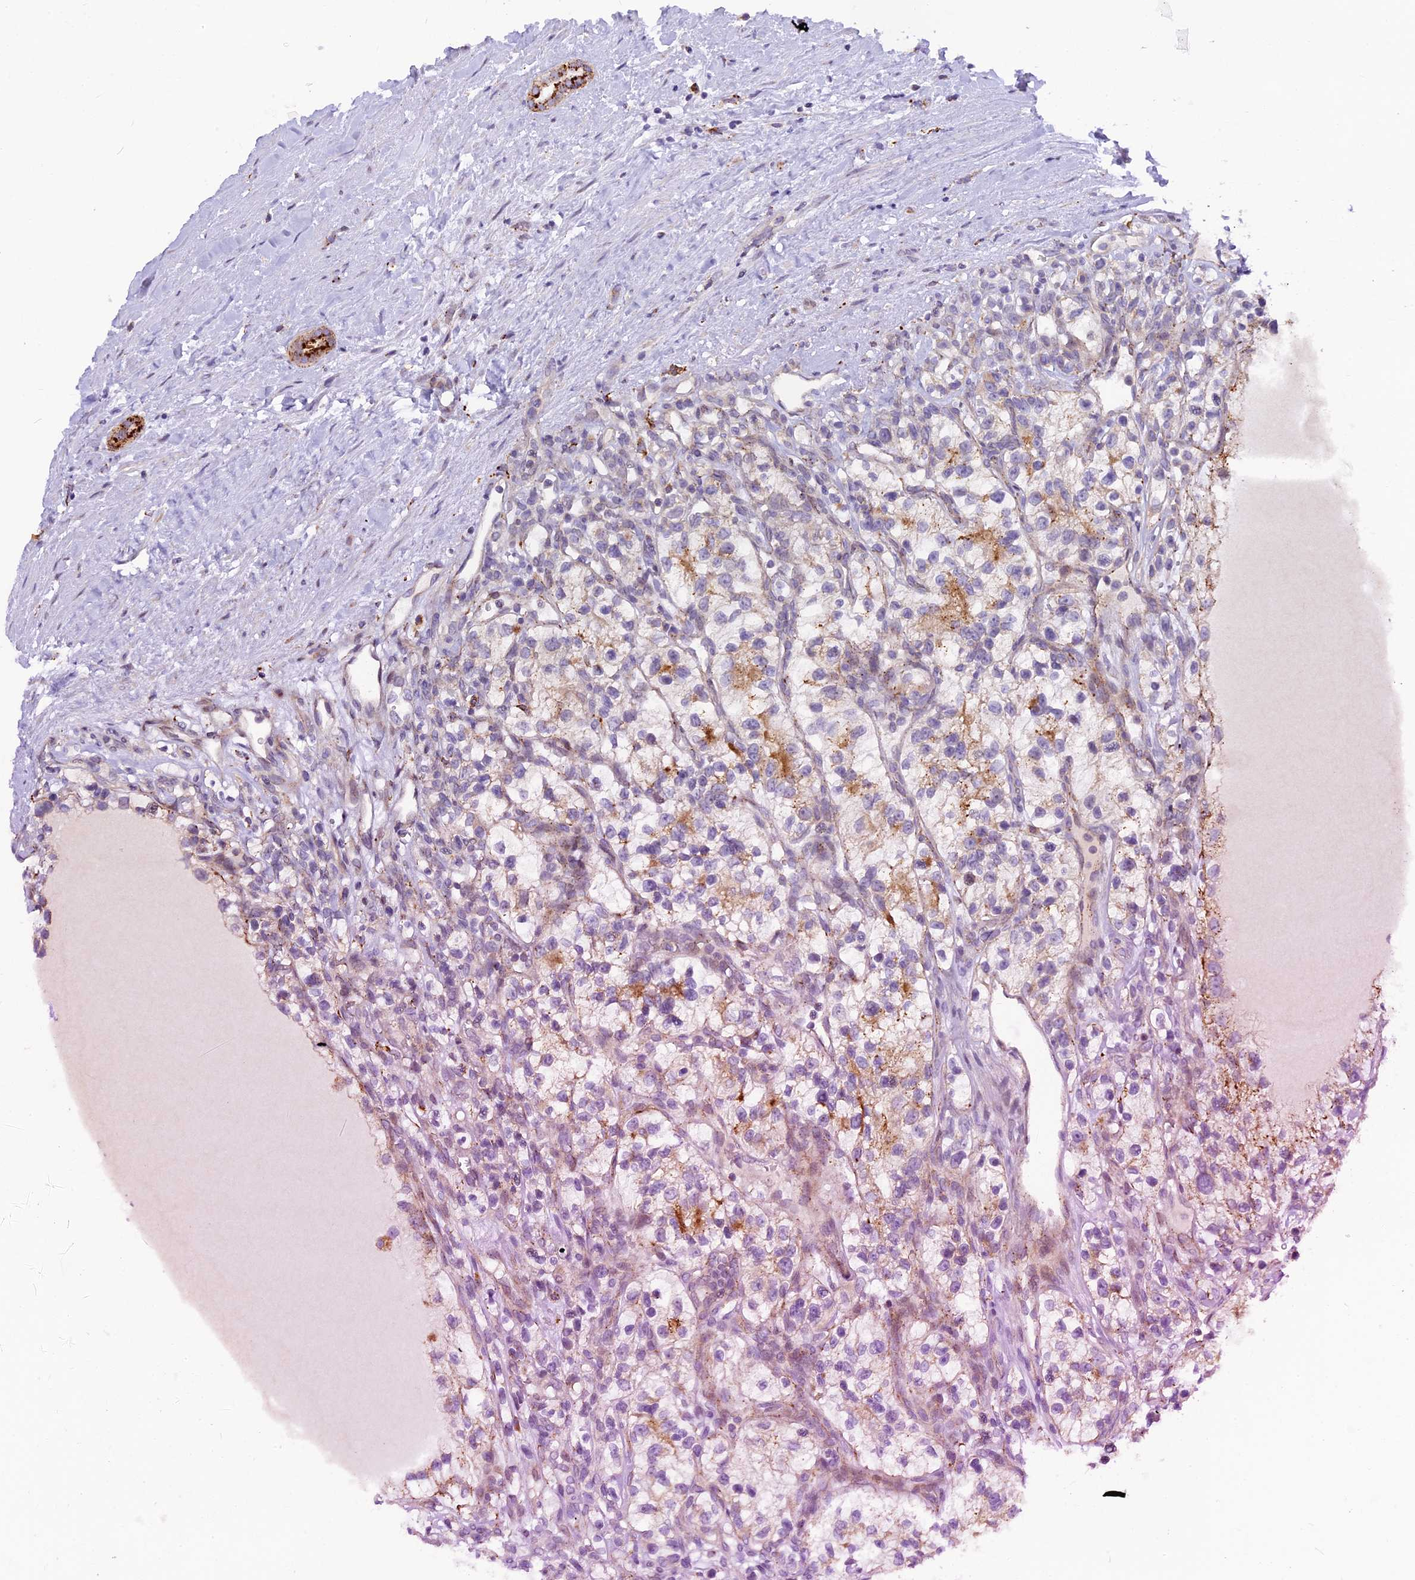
{"staining": {"intensity": "moderate", "quantity": "25%-75%", "location": "cytoplasmic/membranous"}, "tissue": "renal cancer", "cell_type": "Tumor cells", "image_type": "cancer", "snomed": [{"axis": "morphology", "description": "Adenocarcinoma, NOS"}, {"axis": "topography", "description": "Kidney"}], "caption": "Renal cancer (adenocarcinoma) tissue displays moderate cytoplasmic/membranous positivity in about 25%-75% of tumor cells, visualized by immunohistochemistry.", "gene": "THRSP", "patient": {"sex": "female", "age": 57}}